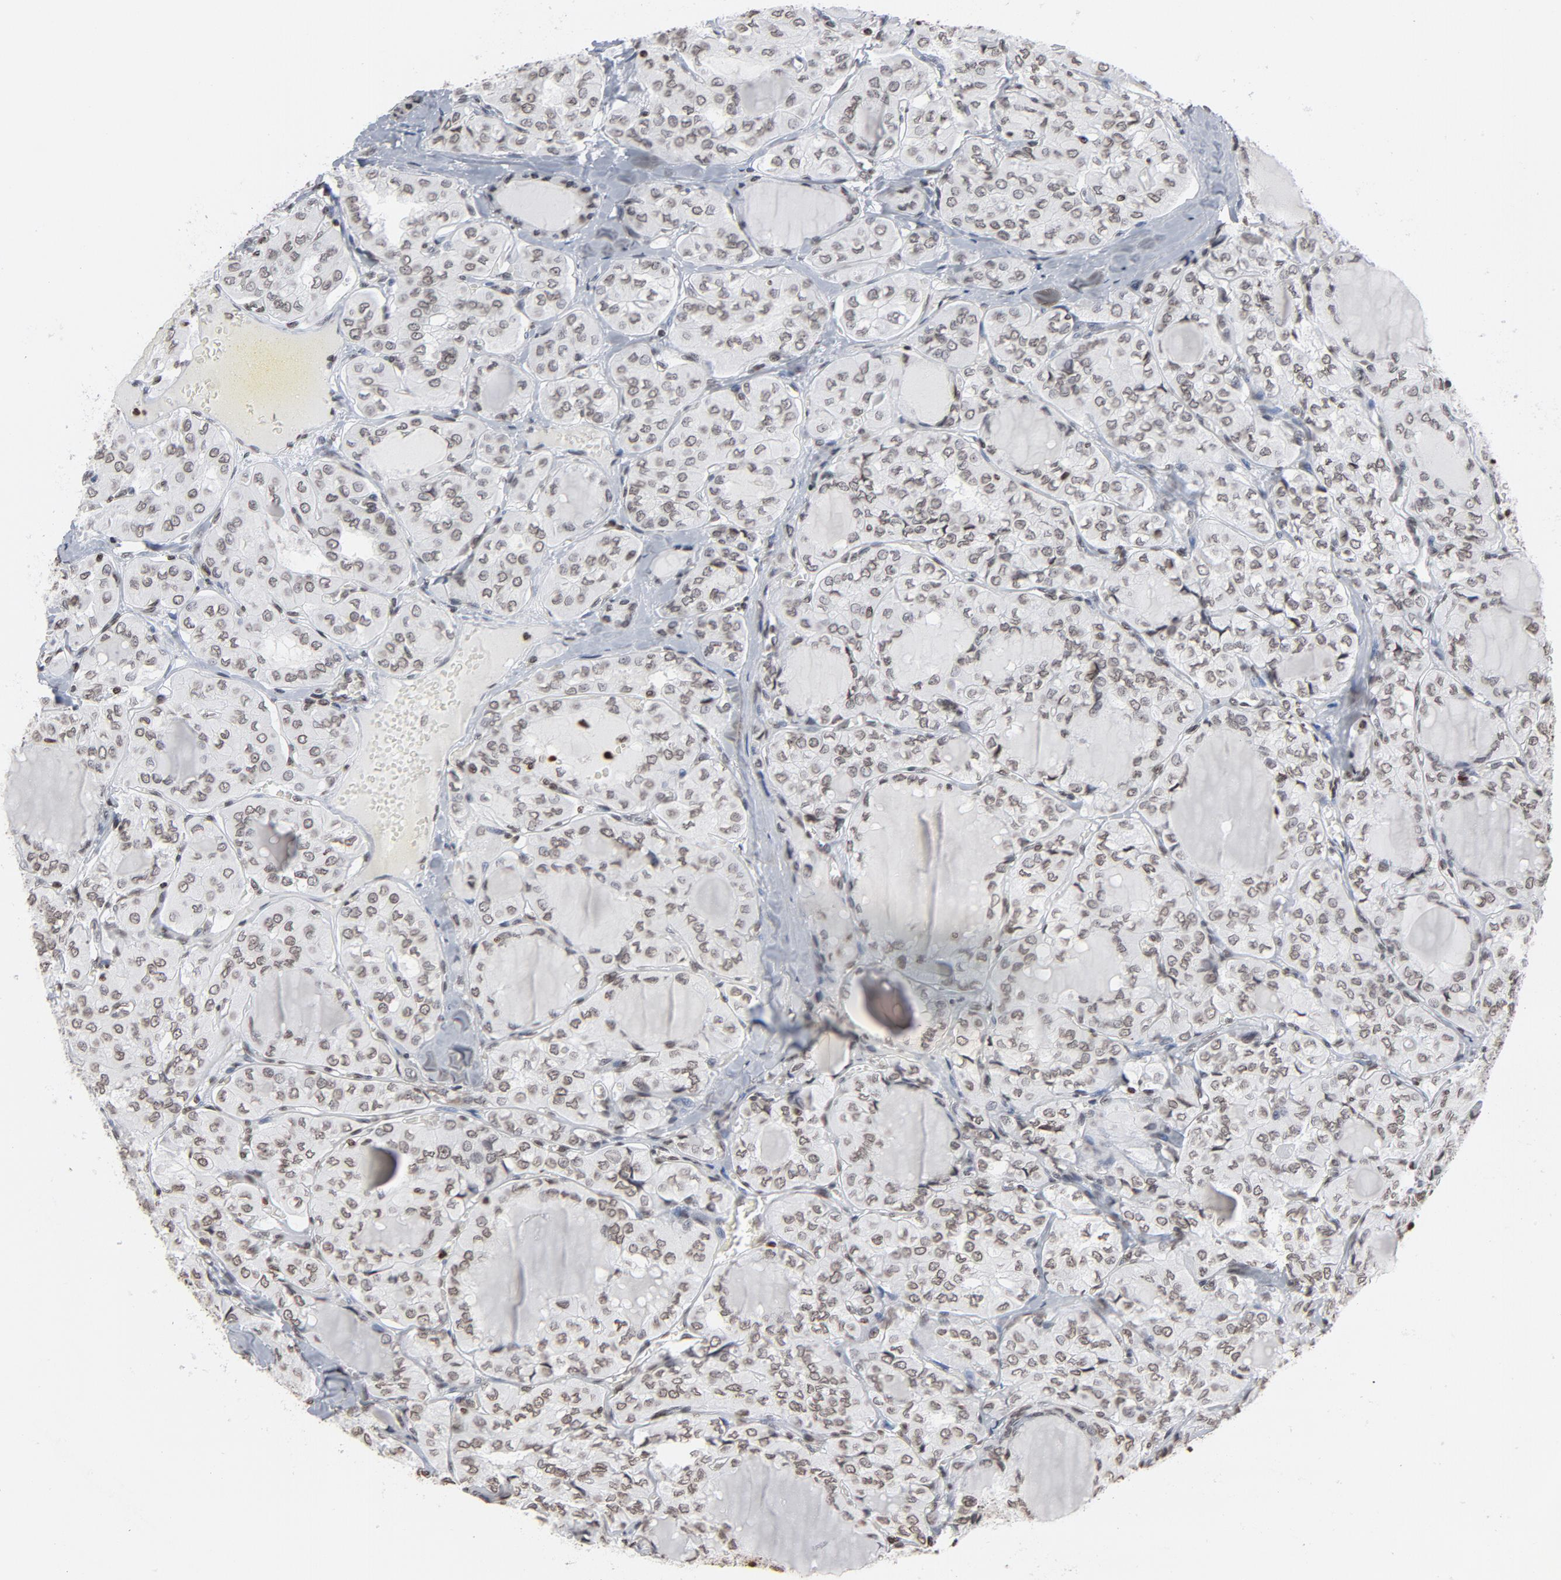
{"staining": {"intensity": "weak", "quantity": "25%-75%", "location": "nuclear"}, "tissue": "thyroid cancer", "cell_type": "Tumor cells", "image_type": "cancer", "snomed": [{"axis": "morphology", "description": "Papillary adenocarcinoma, NOS"}, {"axis": "topography", "description": "Thyroid gland"}], "caption": "The micrograph demonstrates a brown stain indicating the presence of a protein in the nuclear of tumor cells in thyroid cancer (papillary adenocarcinoma). (Stains: DAB in brown, nuclei in blue, Microscopy: brightfield microscopy at high magnification).", "gene": "H2AC12", "patient": {"sex": "male", "age": 20}}